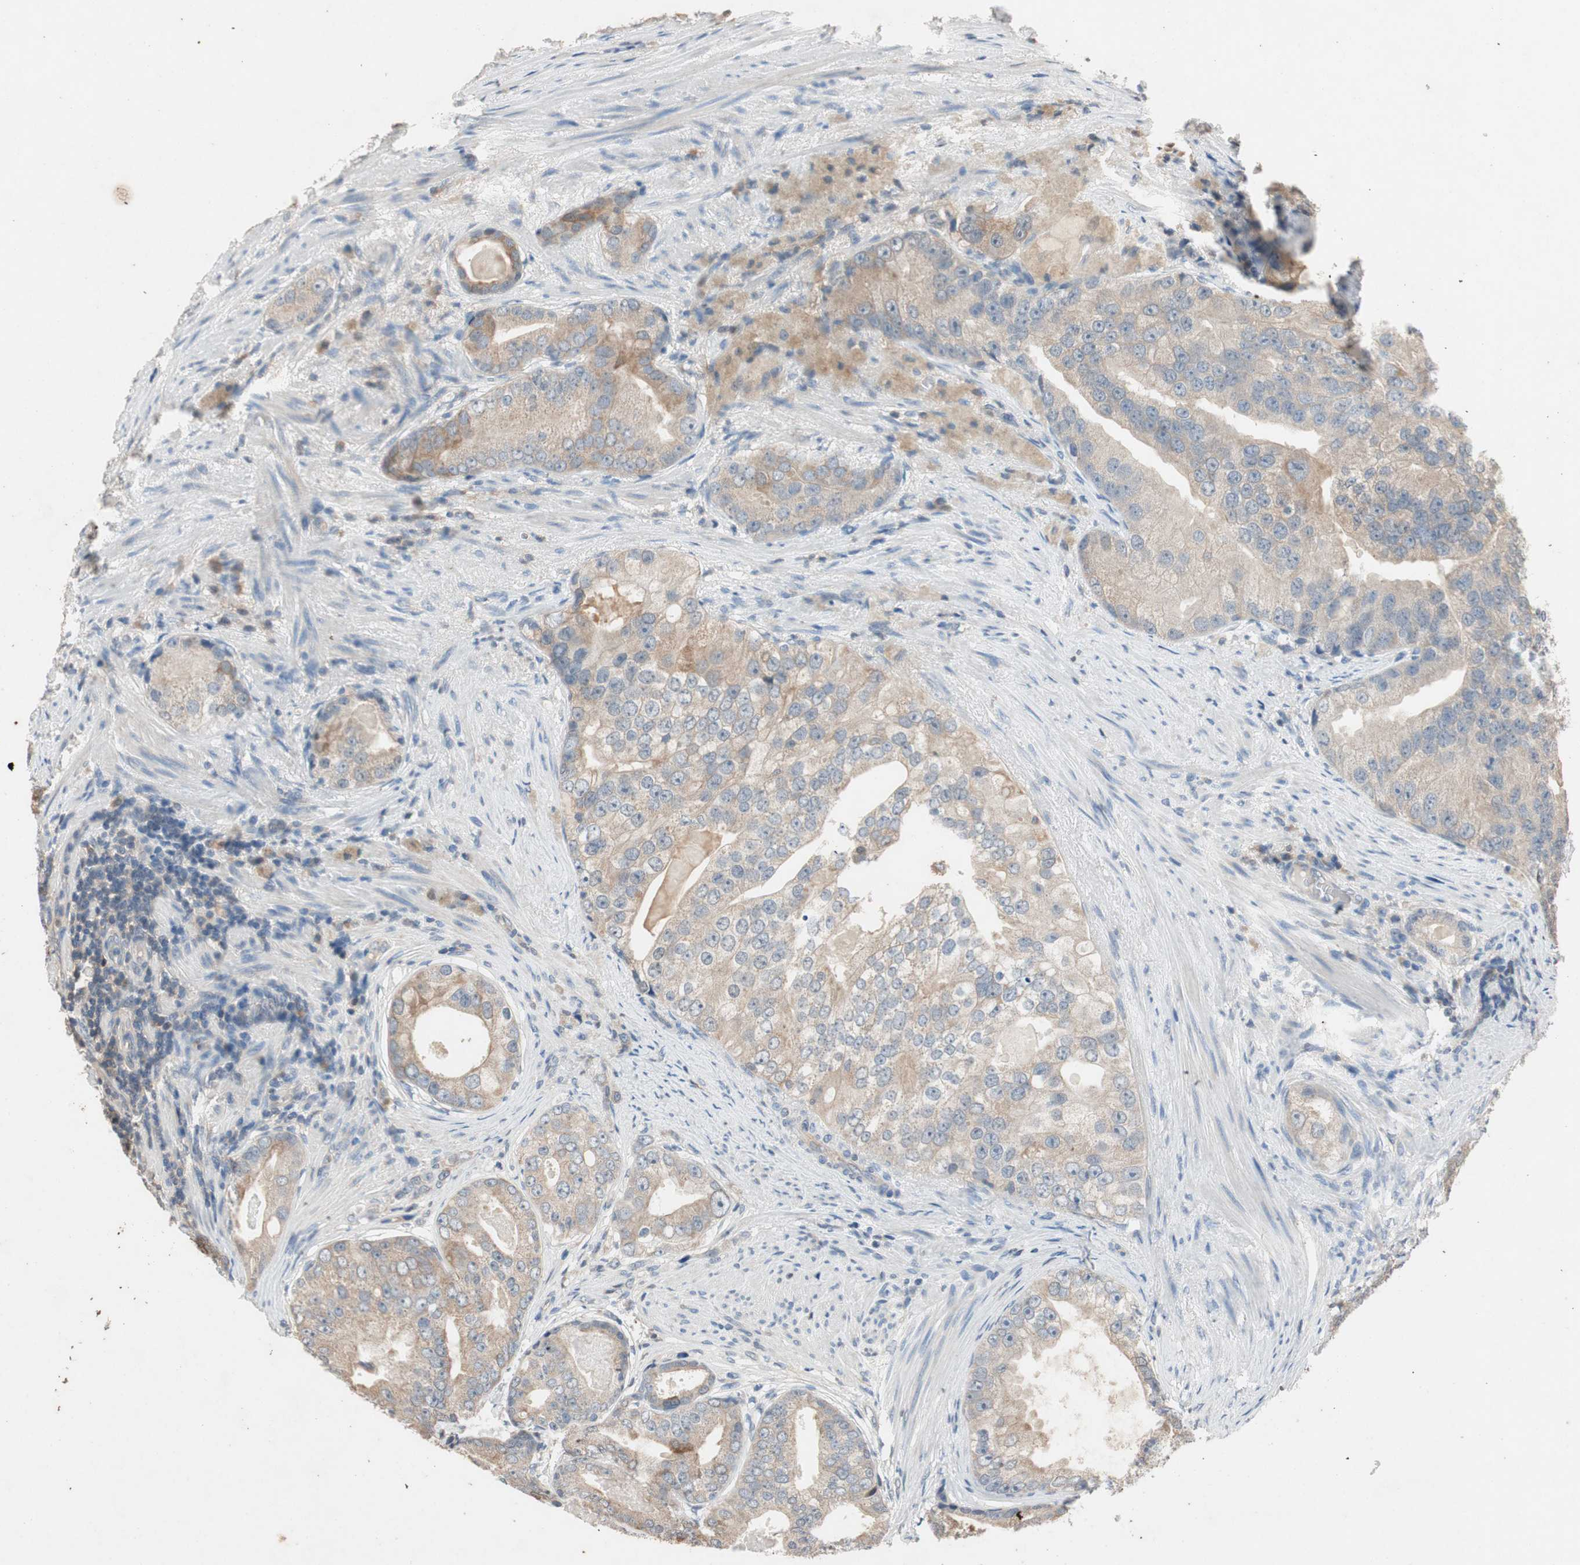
{"staining": {"intensity": "weak", "quantity": ">75%", "location": "cytoplasmic/membranous"}, "tissue": "prostate cancer", "cell_type": "Tumor cells", "image_type": "cancer", "snomed": [{"axis": "morphology", "description": "Adenocarcinoma, High grade"}, {"axis": "topography", "description": "Prostate"}], "caption": "Prostate cancer stained with a brown dye reveals weak cytoplasmic/membranous positive staining in about >75% of tumor cells.", "gene": "SERPINB5", "patient": {"sex": "male", "age": 66}}